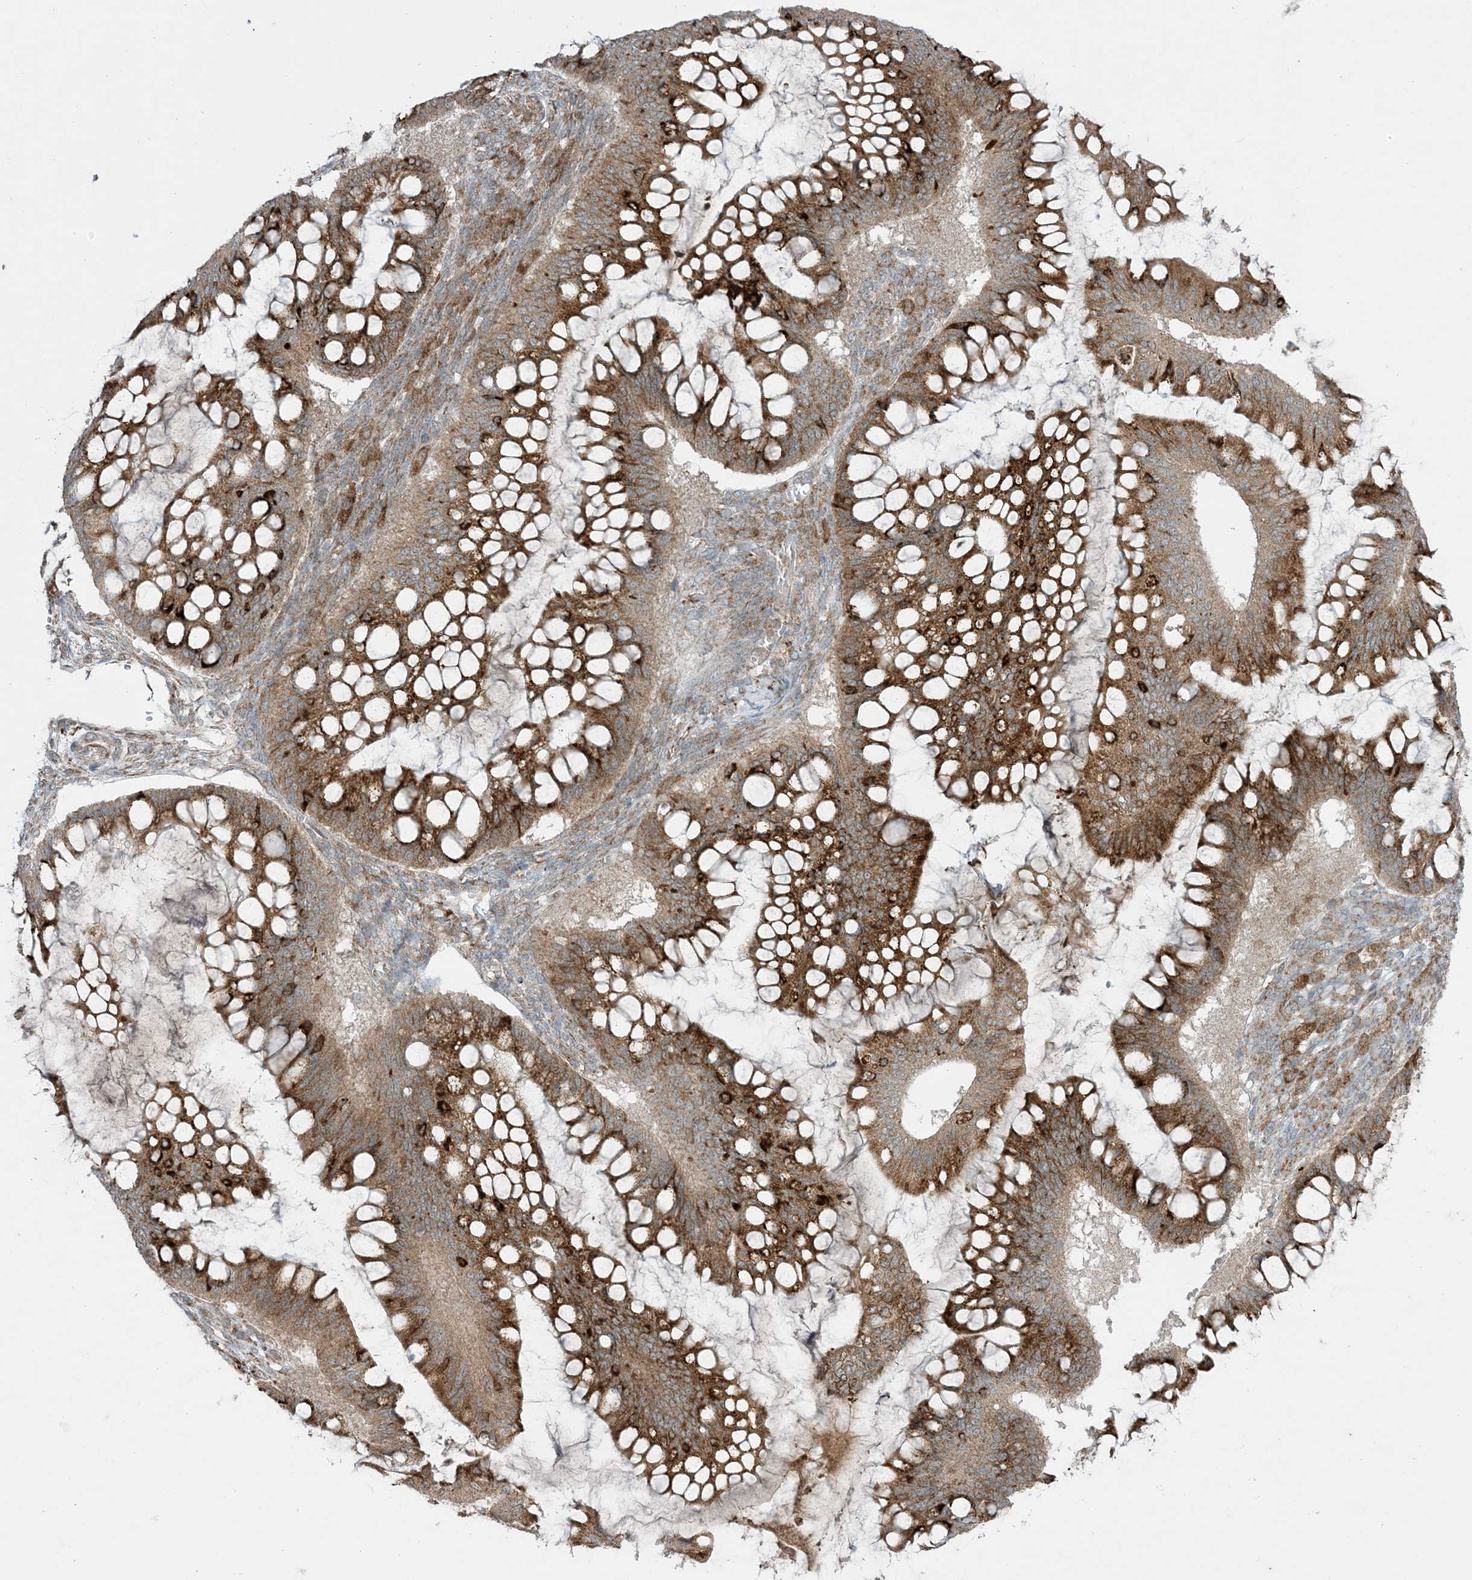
{"staining": {"intensity": "moderate", "quantity": ">75%", "location": "cytoplasmic/membranous"}, "tissue": "ovarian cancer", "cell_type": "Tumor cells", "image_type": "cancer", "snomed": [{"axis": "morphology", "description": "Cystadenocarcinoma, mucinous, NOS"}, {"axis": "topography", "description": "Ovary"}], "caption": "About >75% of tumor cells in human ovarian cancer (mucinous cystadenocarcinoma) demonstrate moderate cytoplasmic/membranous protein positivity as visualized by brown immunohistochemical staining.", "gene": "ODC1", "patient": {"sex": "female", "age": 73}}